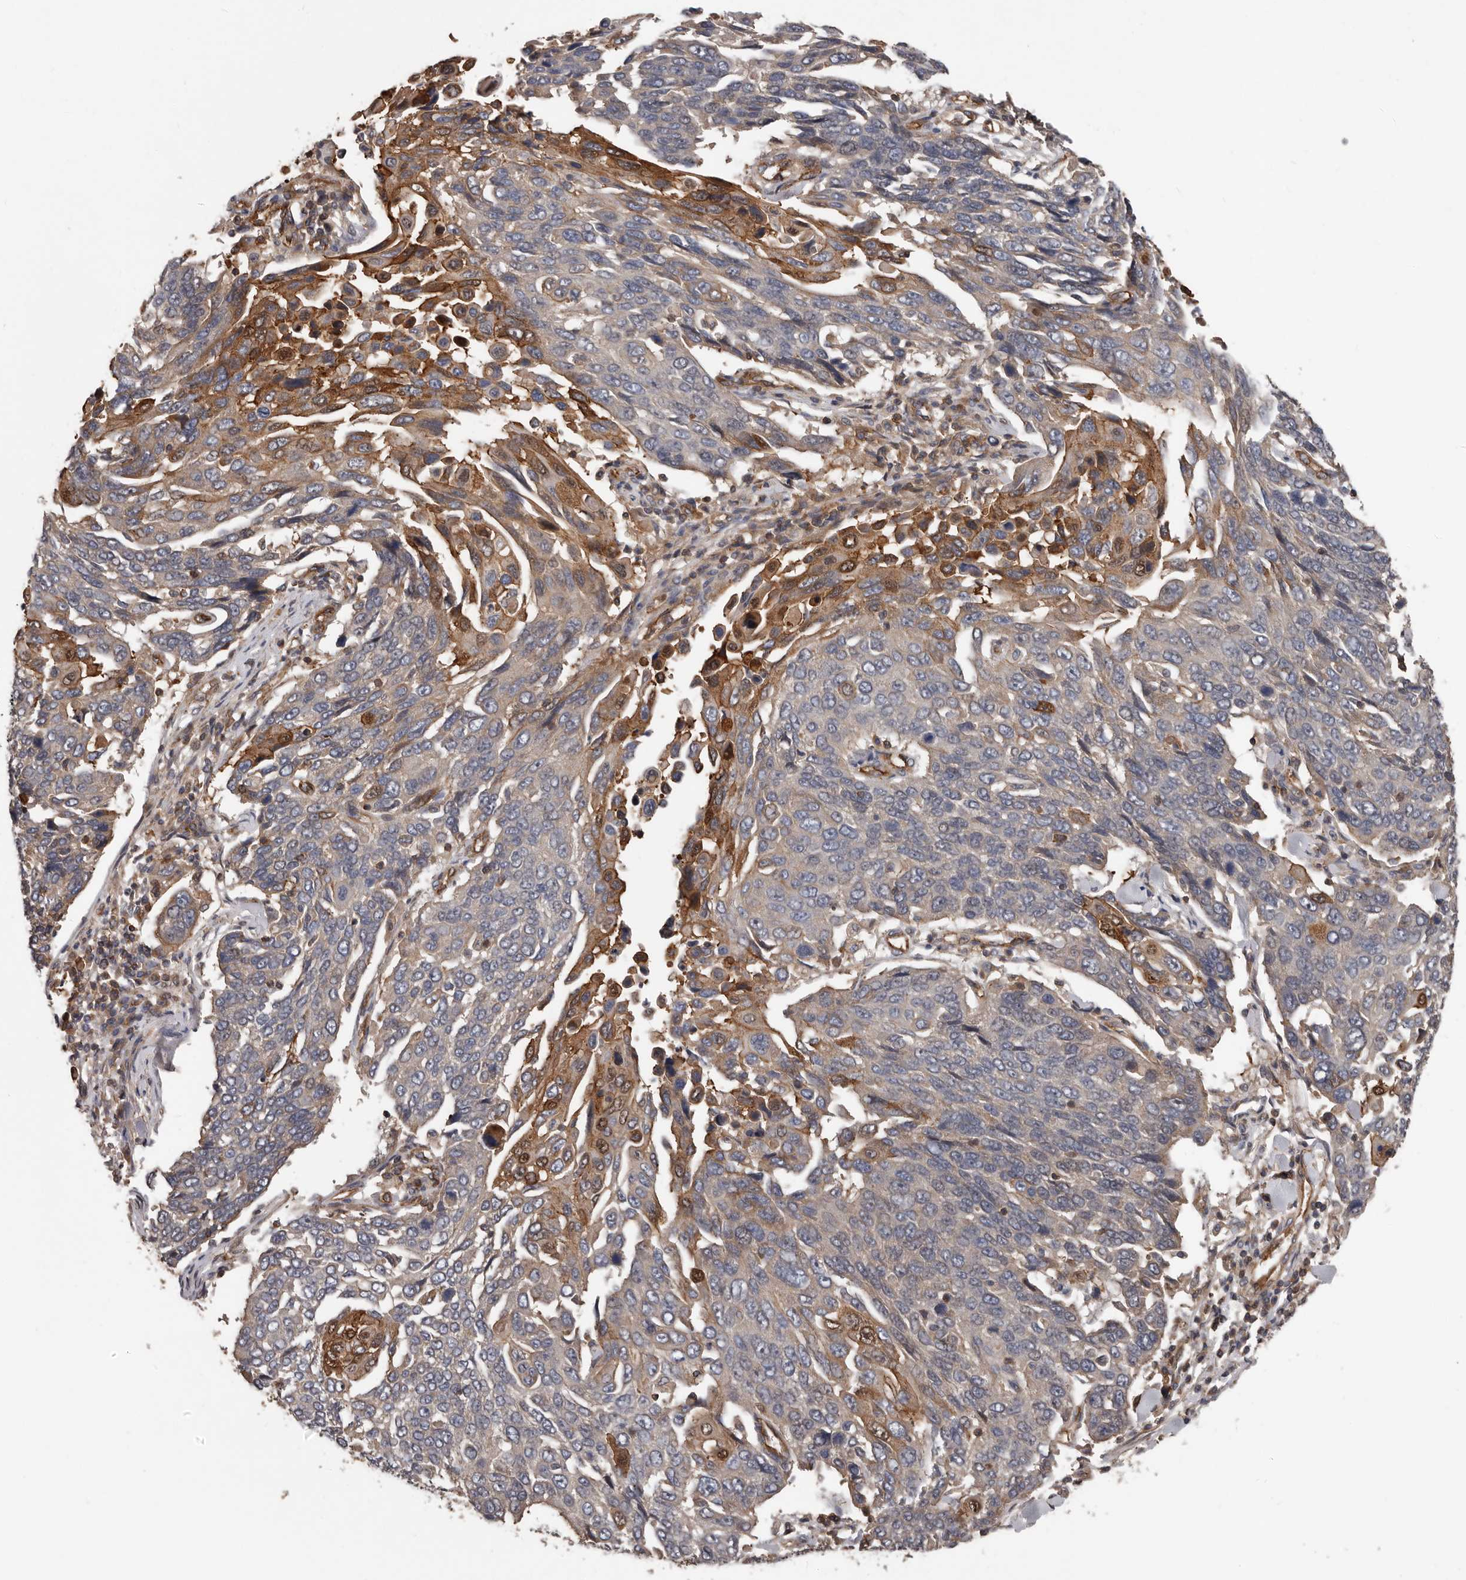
{"staining": {"intensity": "moderate", "quantity": "<25%", "location": "cytoplasmic/membranous"}, "tissue": "lung cancer", "cell_type": "Tumor cells", "image_type": "cancer", "snomed": [{"axis": "morphology", "description": "Squamous cell carcinoma, NOS"}, {"axis": "topography", "description": "Lung"}], "caption": "Lung cancer tissue demonstrates moderate cytoplasmic/membranous positivity in approximately <25% of tumor cells, visualized by immunohistochemistry.", "gene": "PNRC2", "patient": {"sex": "male", "age": 66}}